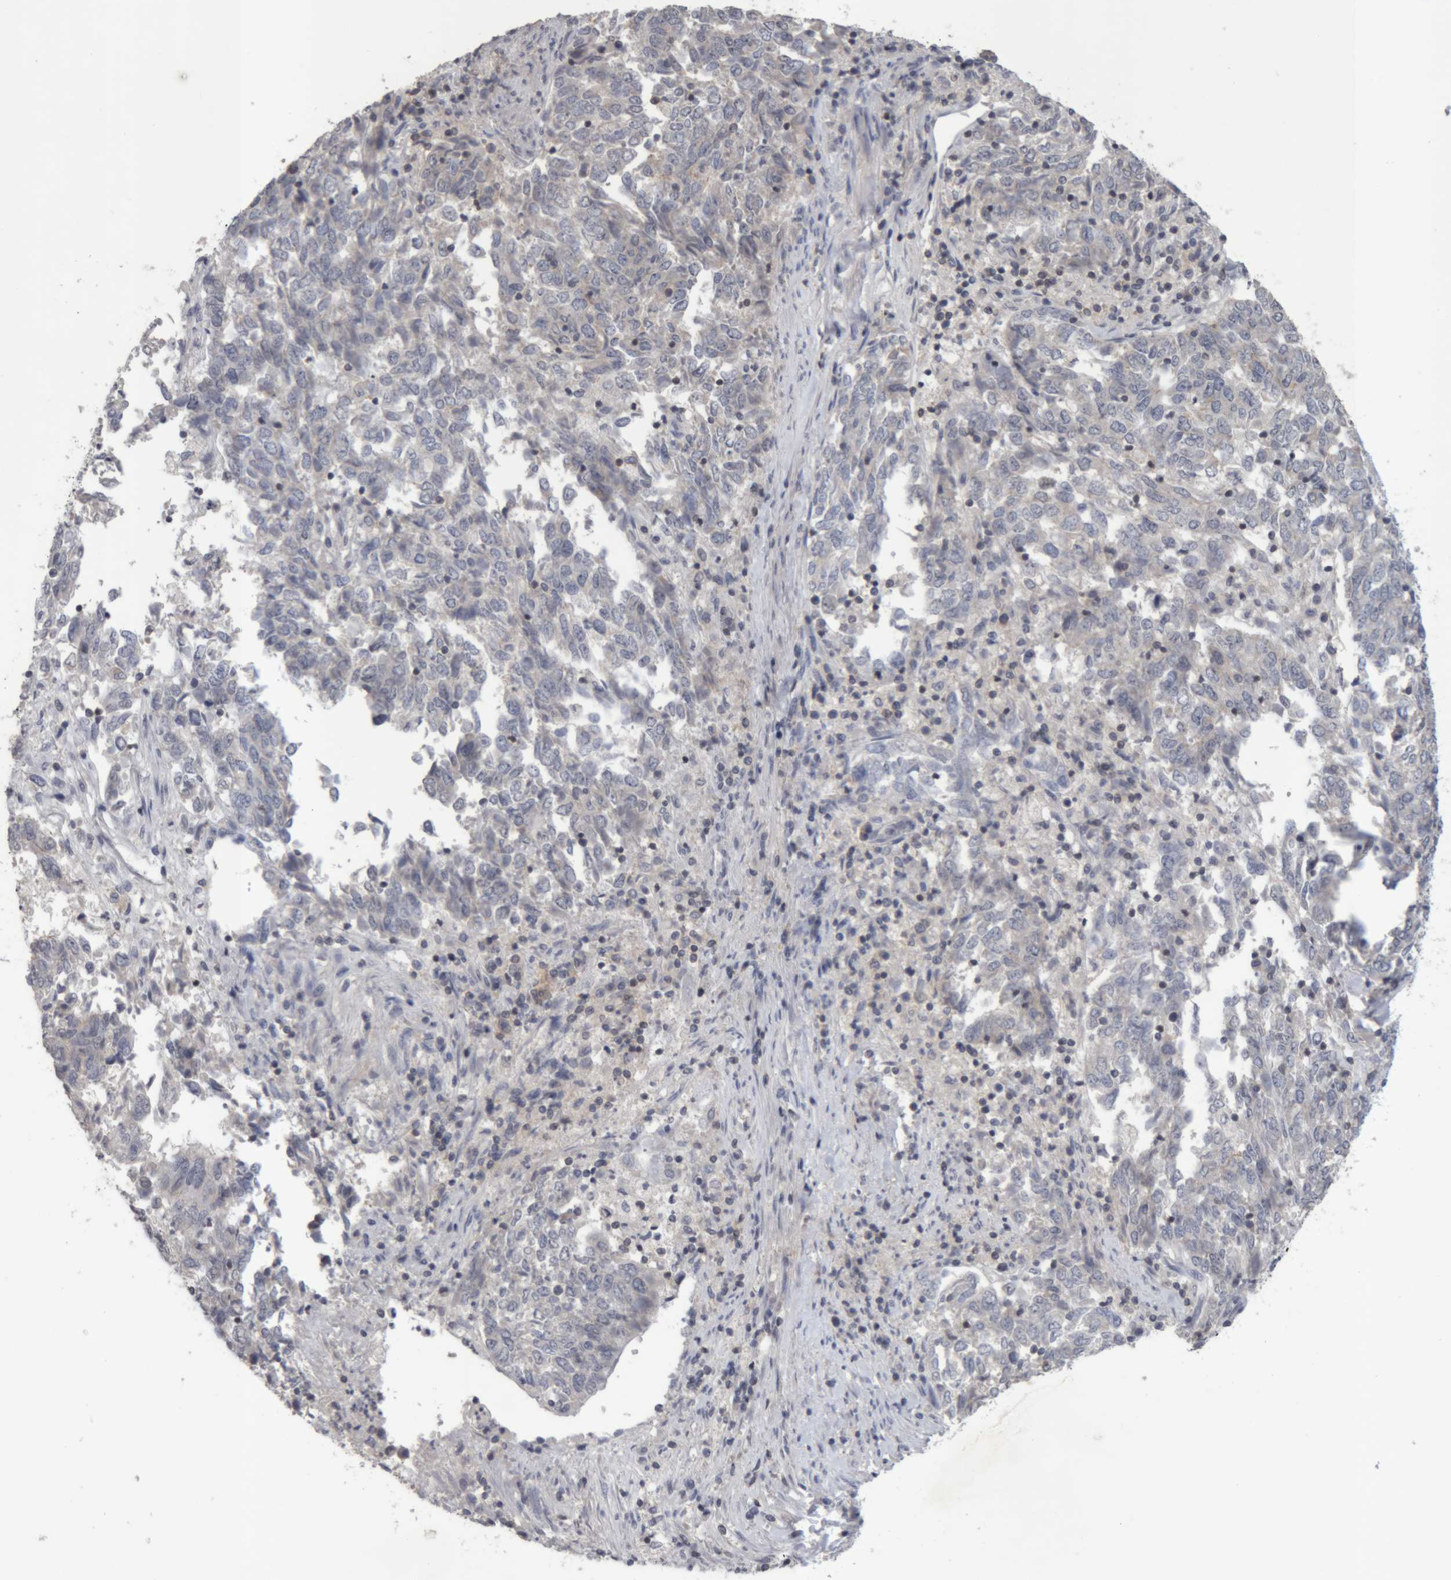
{"staining": {"intensity": "negative", "quantity": "none", "location": "none"}, "tissue": "endometrial cancer", "cell_type": "Tumor cells", "image_type": "cancer", "snomed": [{"axis": "morphology", "description": "Adenocarcinoma, NOS"}, {"axis": "topography", "description": "Endometrium"}], "caption": "Protein analysis of endometrial cancer (adenocarcinoma) displays no significant positivity in tumor cells.", "gene": "NFATC2", "patient": {"sex": "female", "age": 80}}